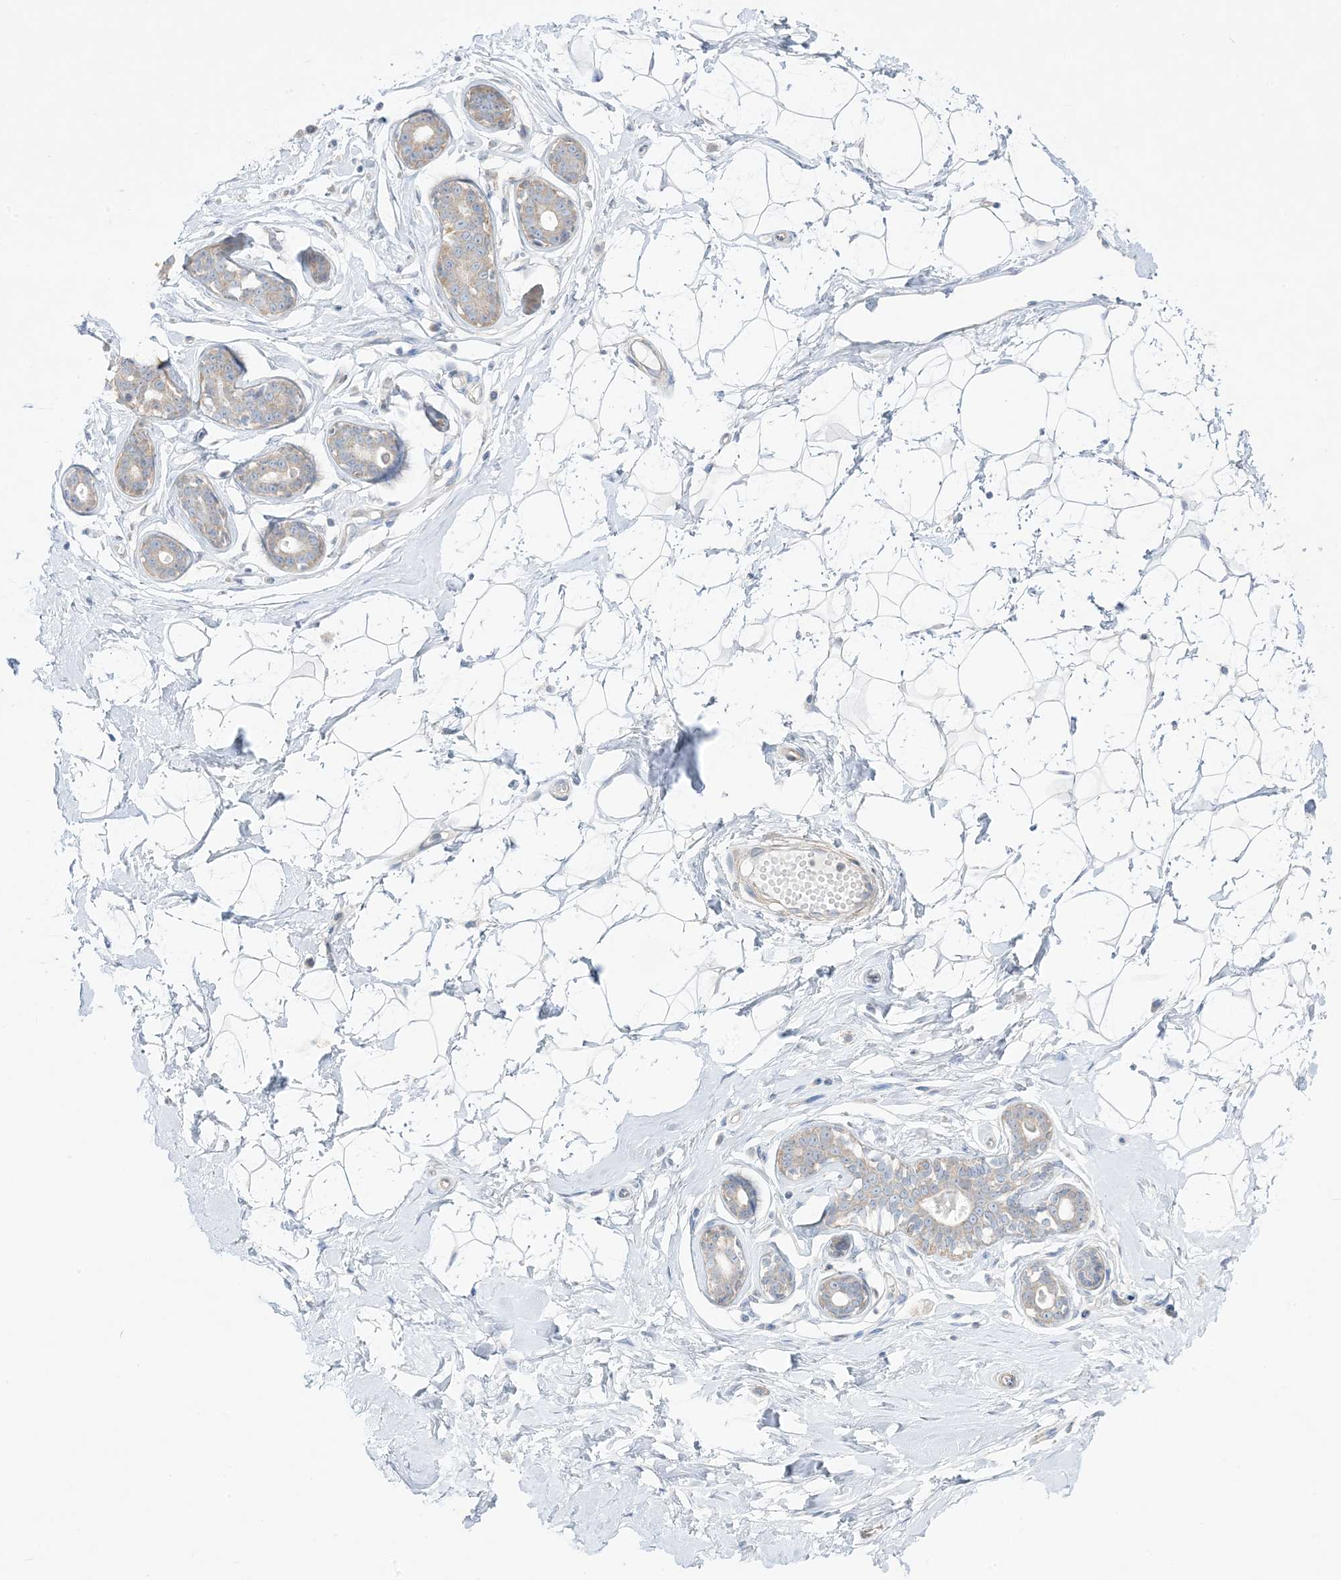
{"staining": {"intensity": "negative", "quantity": "none", "location": "none"}, "tissue": "breast", "cell_type": "Adipocytes", "image_type": "normal", "snomed": [{"axis": "morphology", "description": "Normal tissue, NOS"}, {"axis": "morphology", "description": "Adenoma, NOS"}, {"axis": "topography", "description": "Breast"}], "caption": "Histopathology image shows no significant protein staining in adipocytes of normal breast. (DAB (3,3'-diaminobenzidine) IHC visualized using brightfield microscopy, high magnification).", "gene": "FAM184A", "patient": {"sex": "female", "age": 23}}